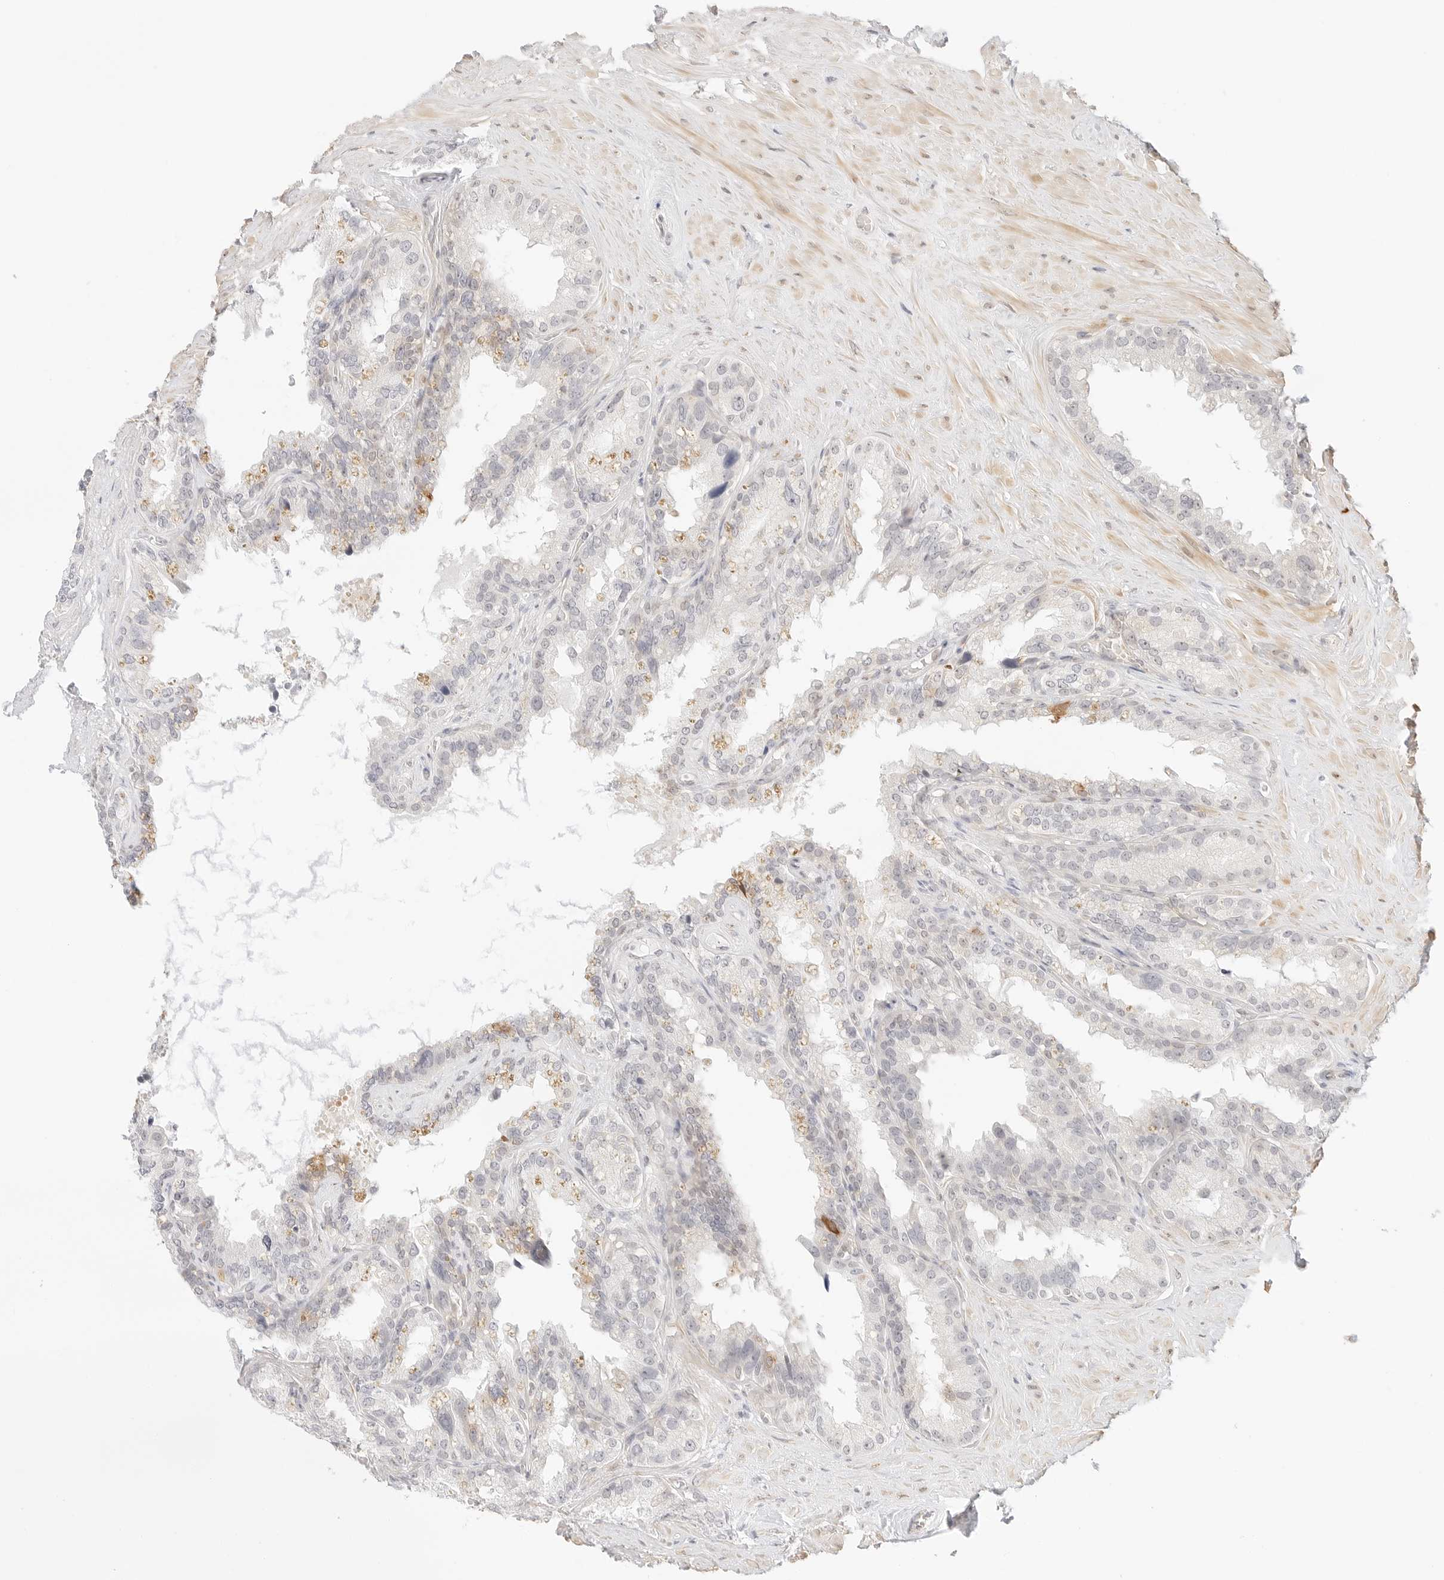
{"staining": {"intensity": "negative", "quantity": "none", "location": "none"}, "tissue": "seminal vesicle", "cell_type": "Glandular cells", "image_type": "normal", "snomed": [{"axis": "morphology", "description": "Normal tissue, NOS"}, {"axis": "topography", "description": "Seminal veicle"}], "caption": "High power microscopy histopathology image of an immunohistochemistry (IHC) image of normal seminal vesicle, revealing no significant staining in glandular cells. Nuclei are stained in blue.", "gene": "TEKT2", "patient": {"sex": "male", "age": 80}}